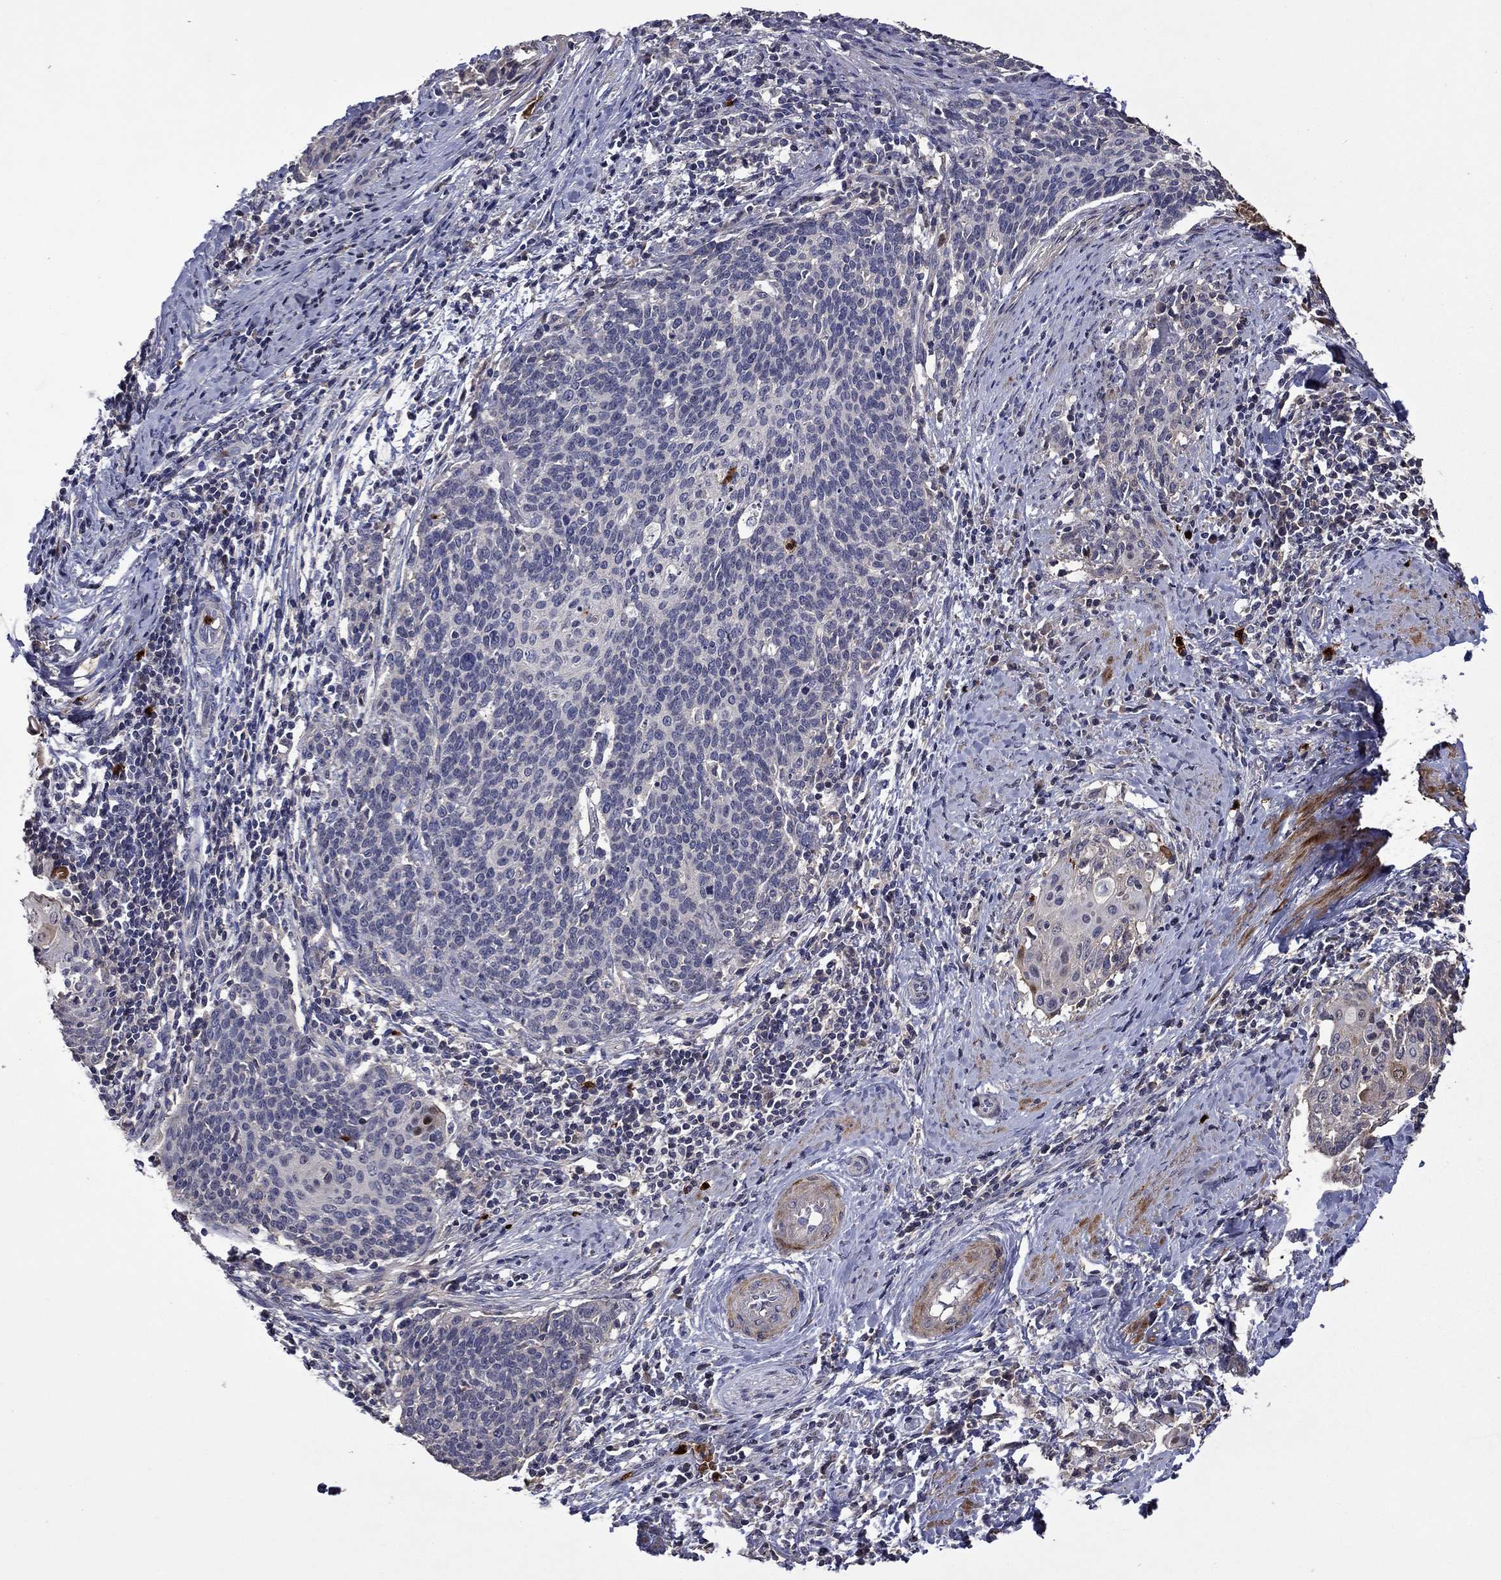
{"staining": {"intensity": "negative", "quantity": "none", "location": "none"}, "tissue": "cervical cancer", "cell_type": "Tumor cells", "image_type": "cancer", "snomed": [{"axis": "morphology", "description": "Squamous cell carcinoma, NOS"}, {"axis": "topography", "description": "Cervix"}], "caption": "This is an immunohistochemistry (IHC) image of human cervical cancer. There is no expression in tumor cells.", "gene": "SATB1", "patient": {"sex": "female", "age": 39}}